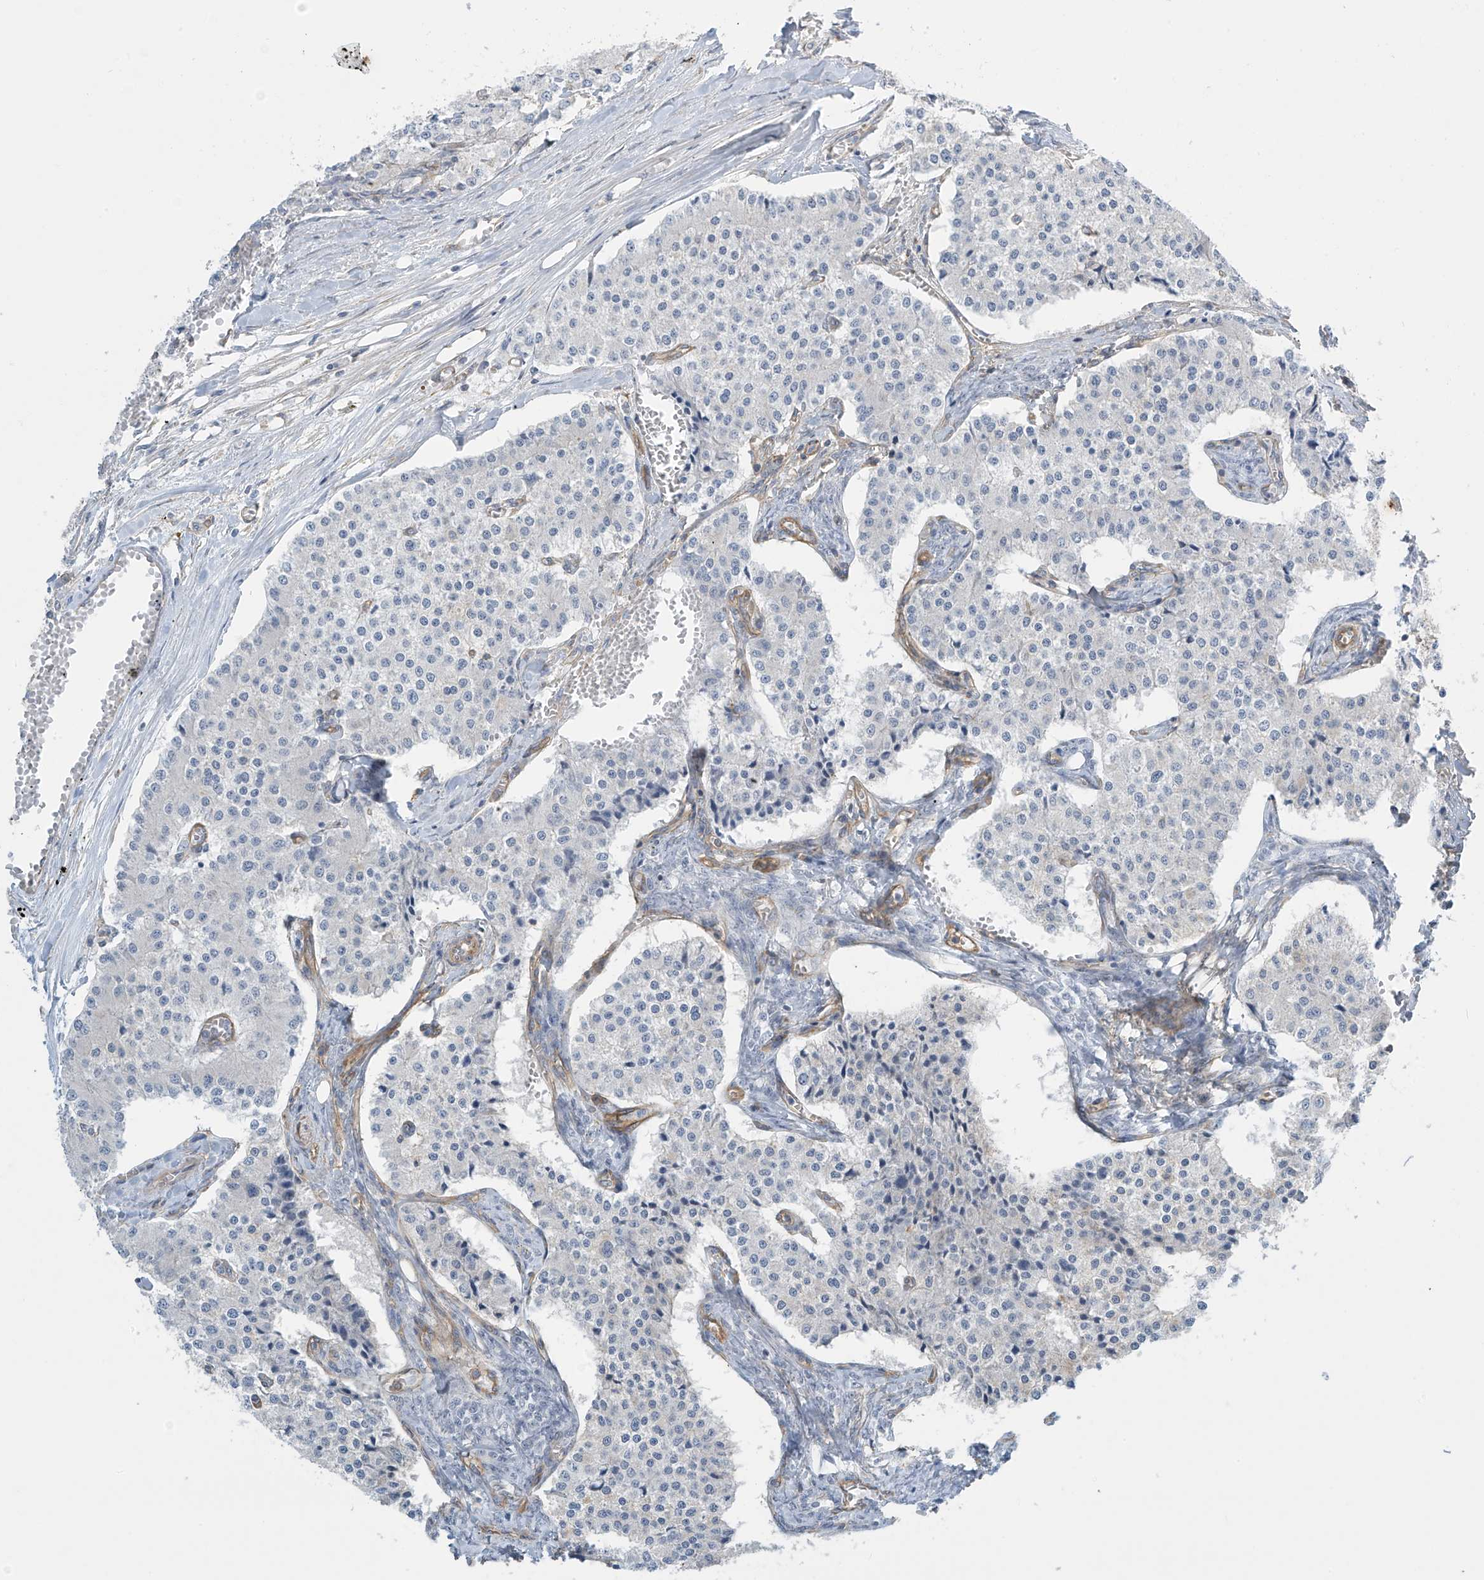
{"staining": {"intensity": "negative", "quantity": "none", "location": "none"}, "tissue": "carcinoid", "cell_type": "Tumor cells", "image_type": "cancer", "snomed": [{"axis": "morphology", "description": "Carcinoid, malignant, NOS"}, {"axis": "topography", "description": "Colon"}], "caption": "Protein analysis of carcinoid (malignant) demonstrates no significant staining in tumor cells.", "gene": "ZNF846", "patient": {"sex": "female", "age": 52}}